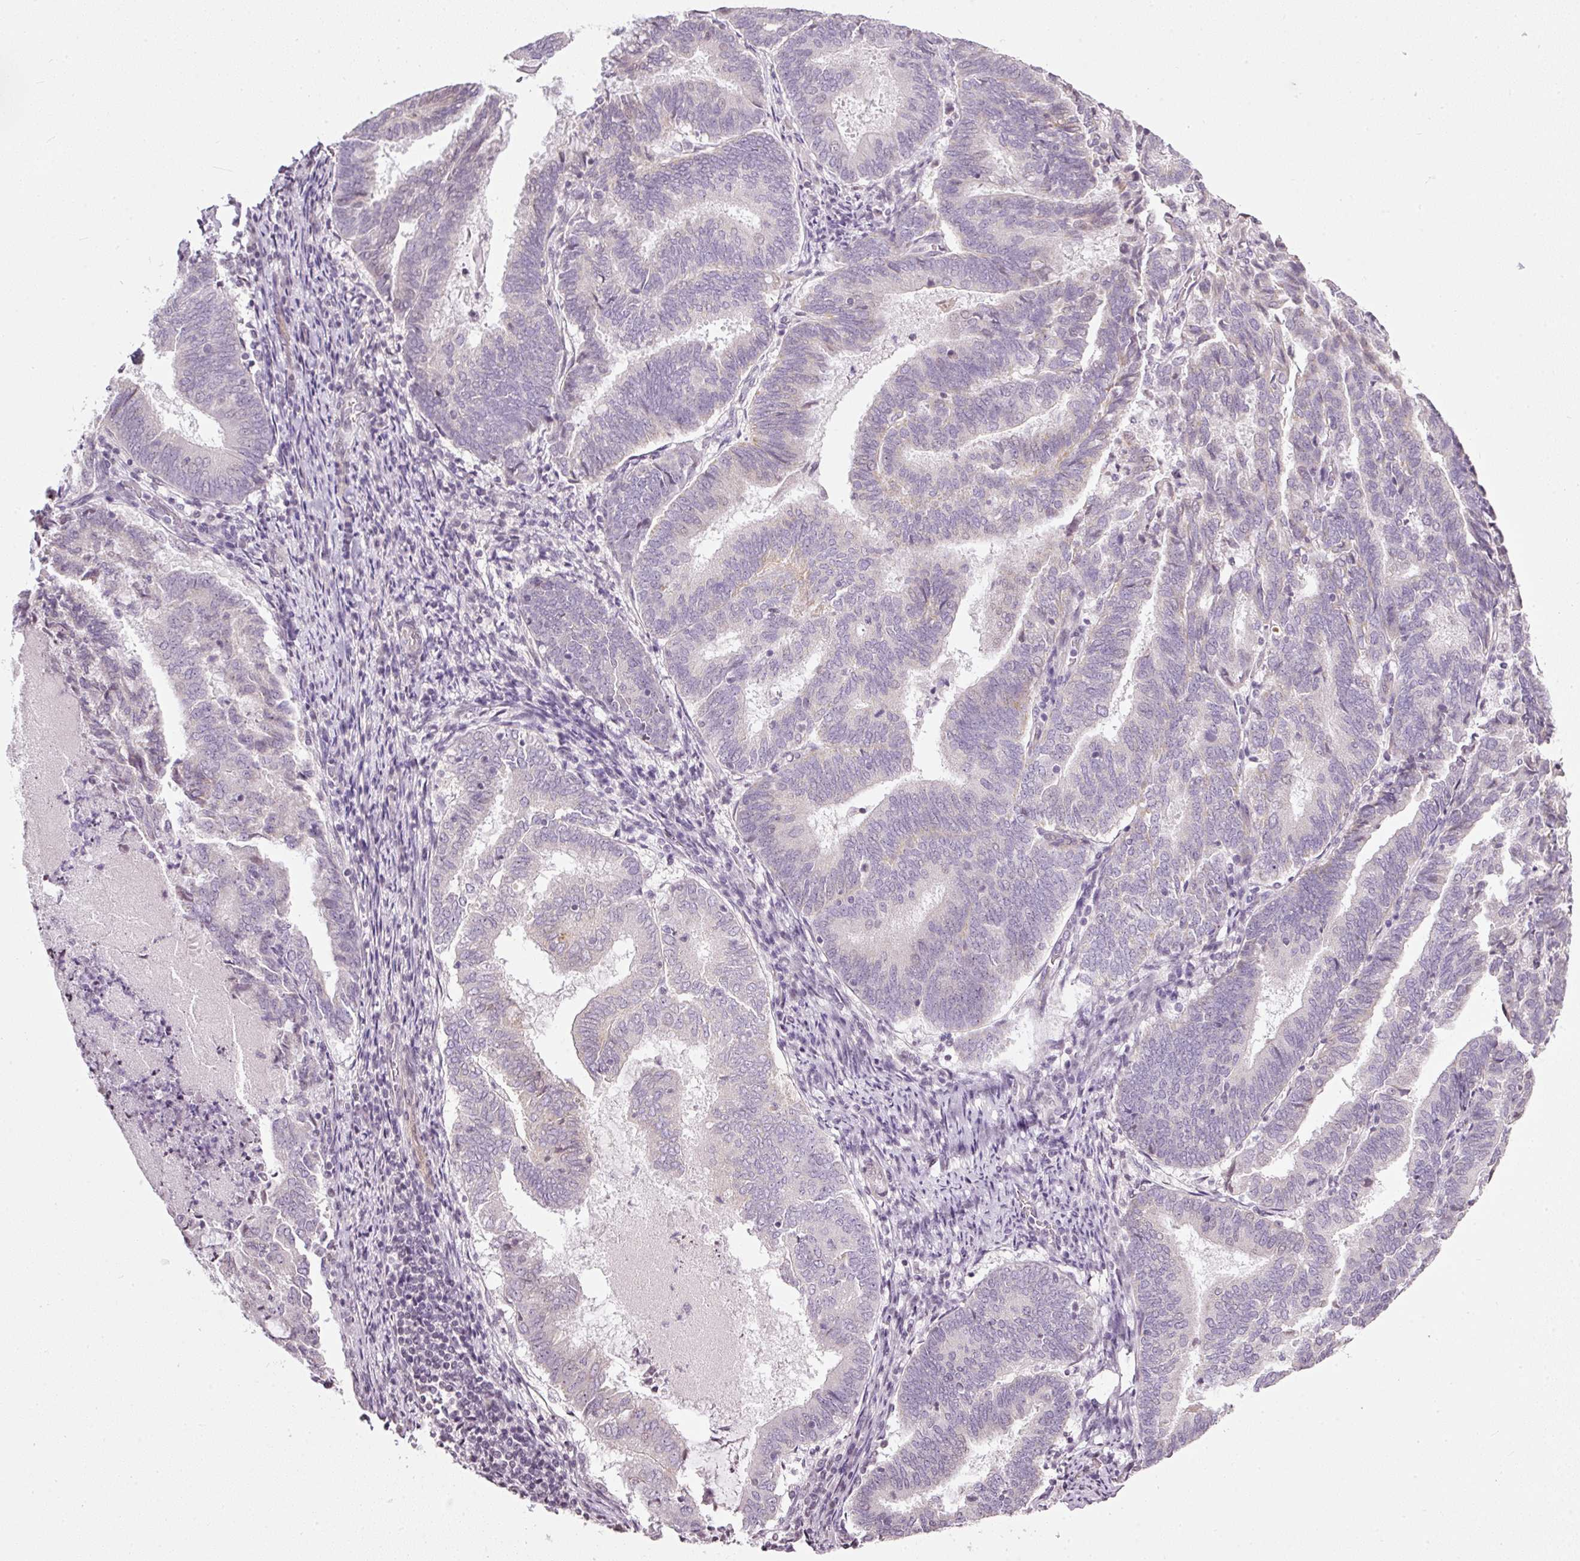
{"staining": {"intensity": "negative", "quantity": "none", "location": "none"}, "tissue": "endometrial cancer", "cell_type": "Tumor cells", "image_type": "cancer", "snomed": [{"axis": "morphology", "description": "Adenocarcinoma, NOS"}, {"axis": "topography", "description": "Endometrium"}], "caption": "Immunohistochemistry photomicrograph of neoplastic tissue: adenocarcinoma (endometrial) stained with DAB (3,3'-diaminobenzidine) reveals no significant protein staining in tumor cells. Brightfield microscopy of immunohistochemistry (IHC) stained with DAB (brown) and hematoxylin (blue), captured at high magnification.", "gene": "NRDE2", "patient": {"sex": "female", "age": 80}}